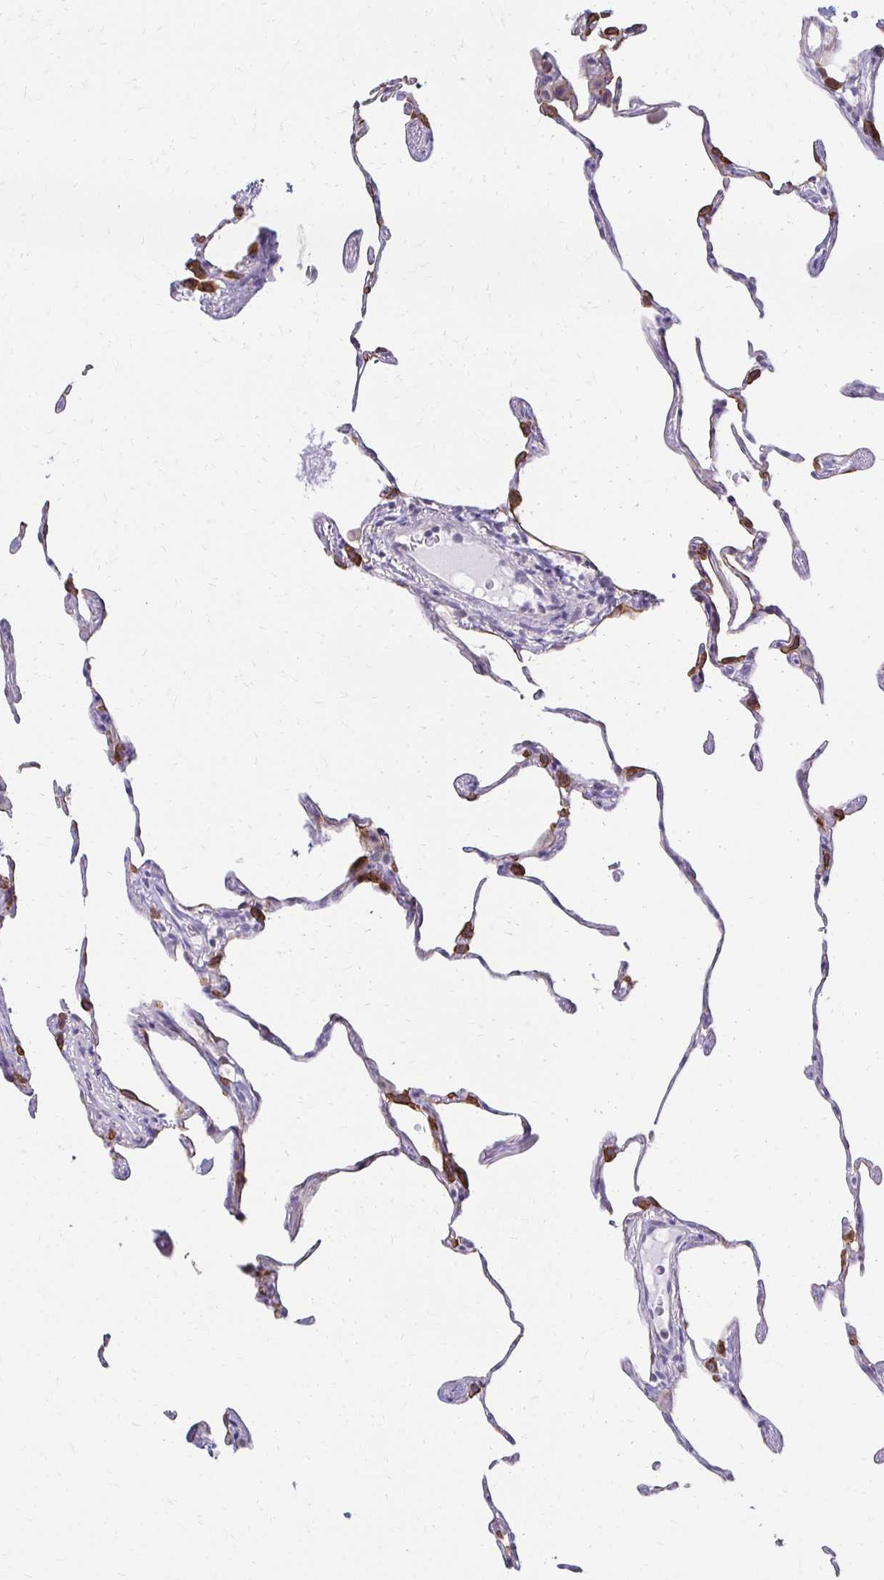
{"staining": {"intensity": "moderate", "quantity": "25%-75%", "location": "cytoplasmic/membranous"}, "tissue": "lung", "cell_type": "Alveolar cells", "image_type": "normal", "snomed": [{"axis": "morphology", "description": "Normal tissue, NOS"}, {"axis": "topography", "description": "Lung"}], "caption": "This histopathology image exhibits immunohistochemistry (IHC) staining of unremarkable human lung, with medium moderate cytoplasmic/membranous positivity in approximately 25%-75% of alveolar cells.", "gene": "C1QTNF2", "patient": {"sex": "female", "age": 57}}